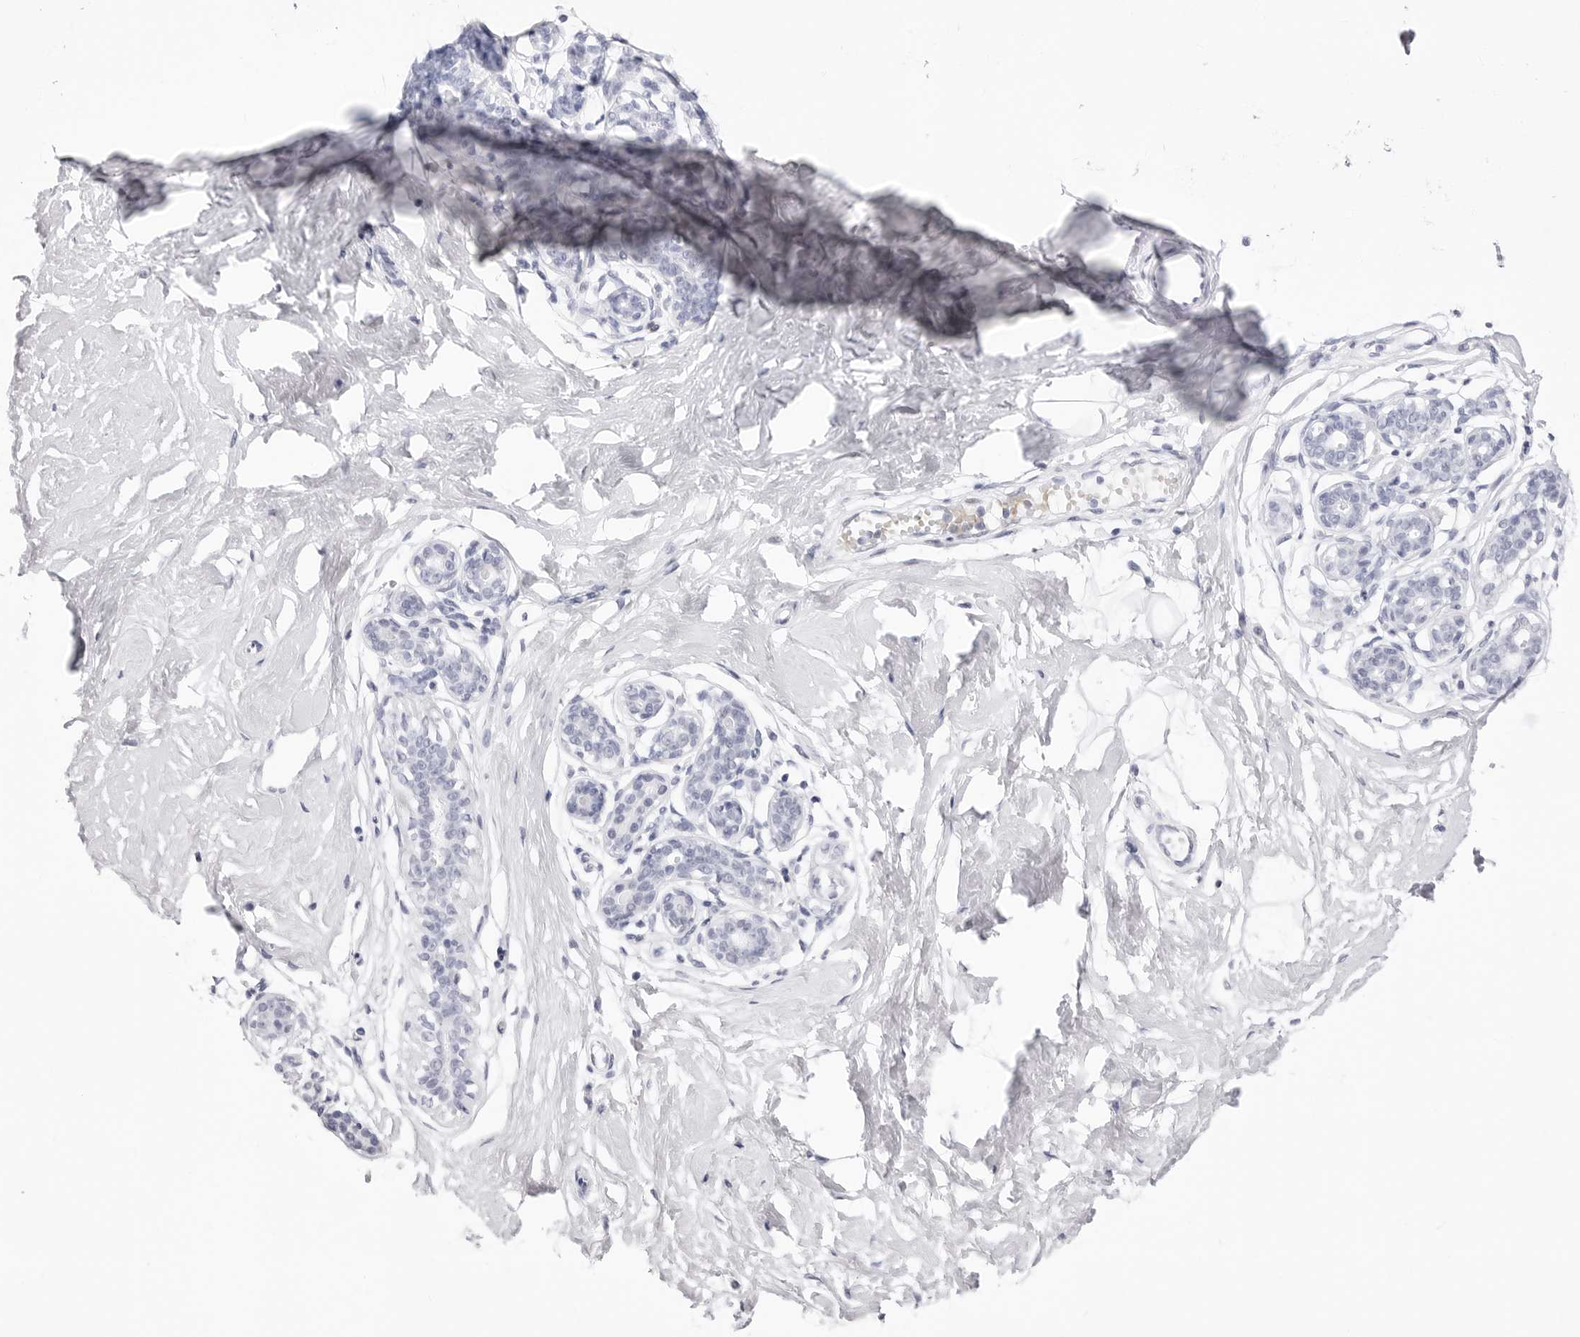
{"staining": {"intensity": "negative", "quantity": "none", "location": "none"}, "tissue": "breast", "cell_type": "Adipocytes", "image_type": "normal", "snomed": [{"axis": "morphology", "description": "Normal tissue, NOS"}, {"axis": "morphology", "description": "Adenoma, NOS"}, {"axis": "topography", "description": "Breast"}], "caption": "The photomicrograph shows no significant staining in adipocytes of breast. (DAB (3,3'-diaminobenzidine) immunohistochemistry, high magnification).", "gene": "TSSK1B", "patient": {"sex": "female", "age": 23}}